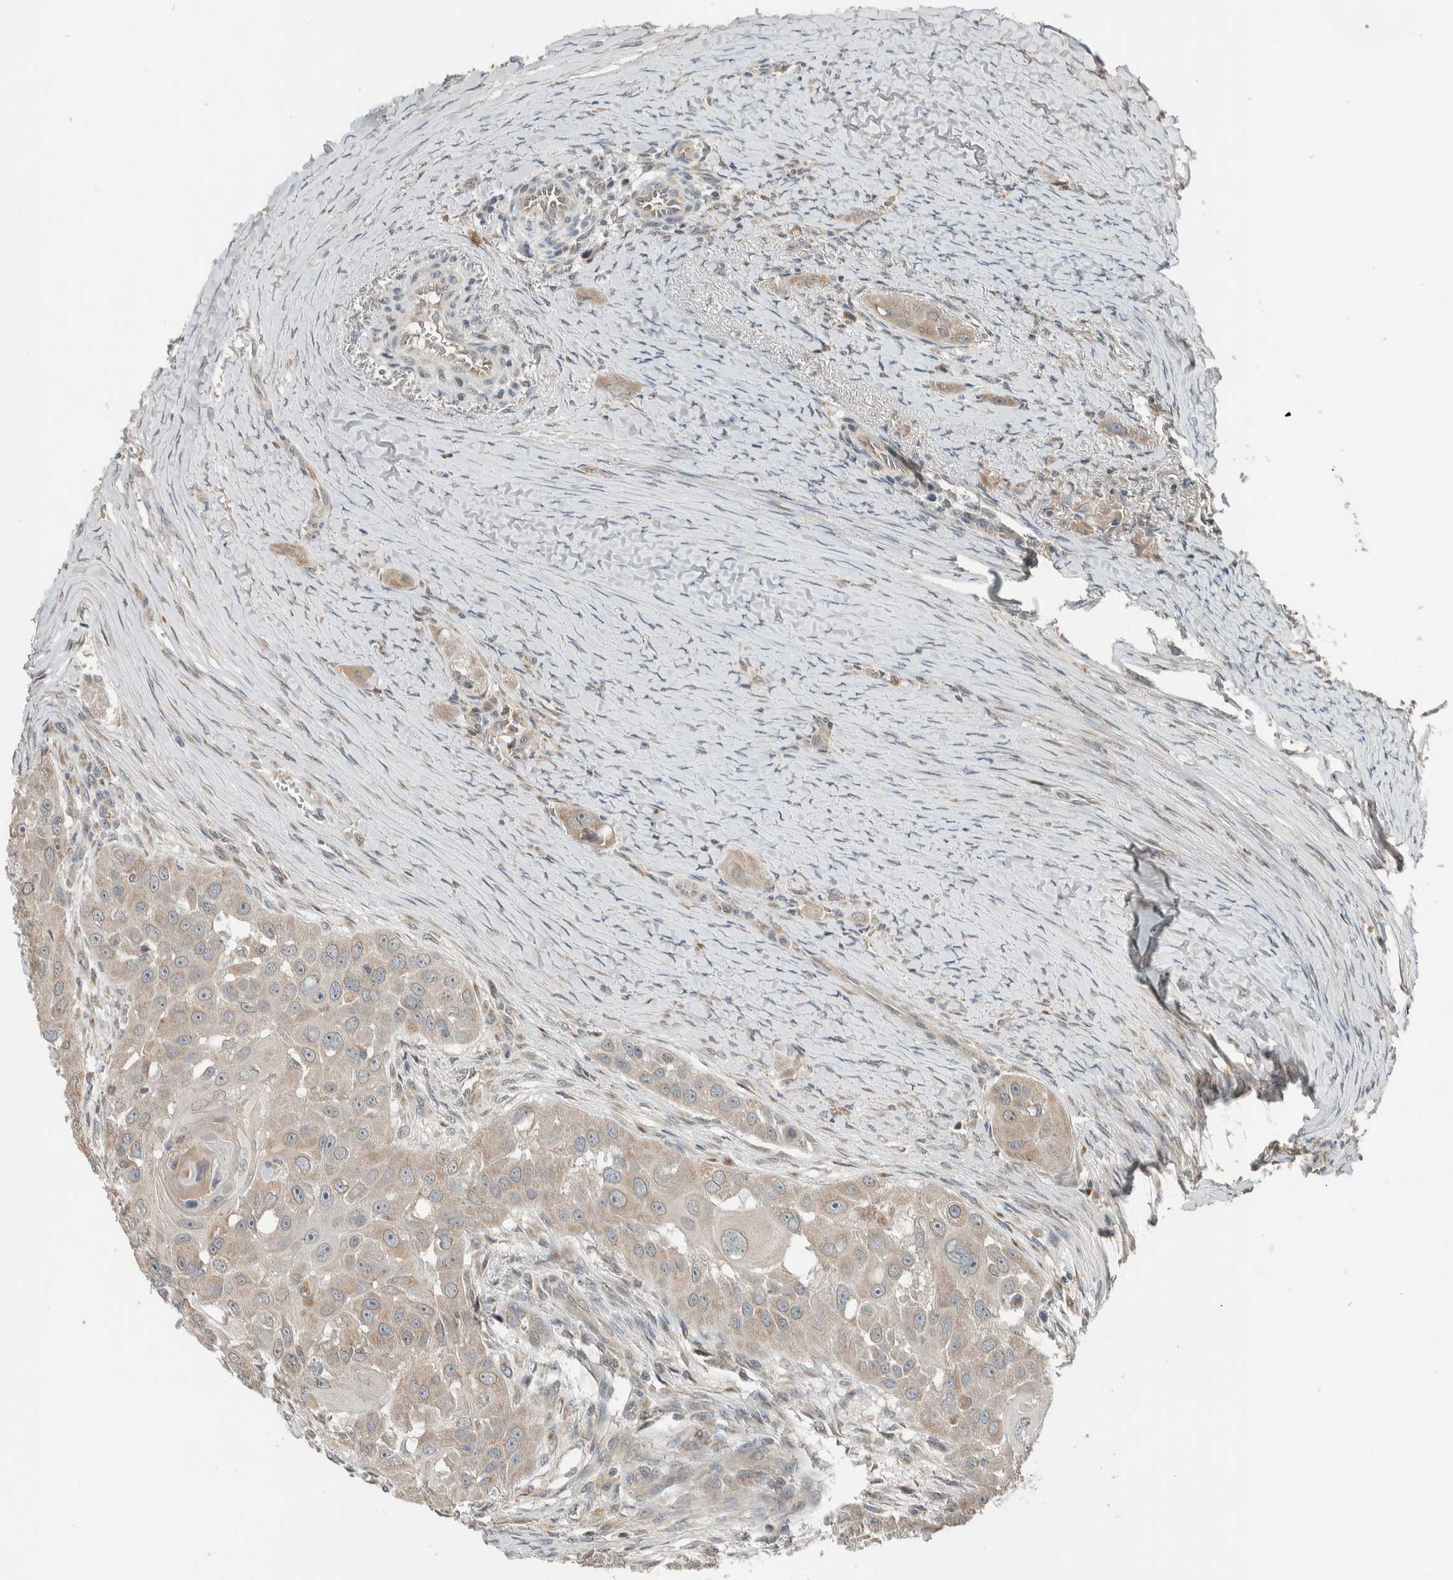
{"staining": {"intensity": "weak", "quantity": "<25%", "location": "cytoplasmic/membranous"}, "tissue": "head and neck cancer", "cell_type": "Tumor cells", "image_type": "cancer", "snomed": [{"axis": "morphology", "description": "Normal tissue, NOS"}, {"axis": "morphology", "description": "Squamous cell carcinoma, NOS"}, {"axis": "topography", "description": "Skeletal muscle"}, {"axis": "topography", "description": "Head-Neck"}], "caption": "Head and neck cancer (squamous cell carcinoma) was stained to show a protein in brown. There is no significant expression in tumor cells.", "gene": "NBR1", "patient": {"sex": "male", "age": 51}}